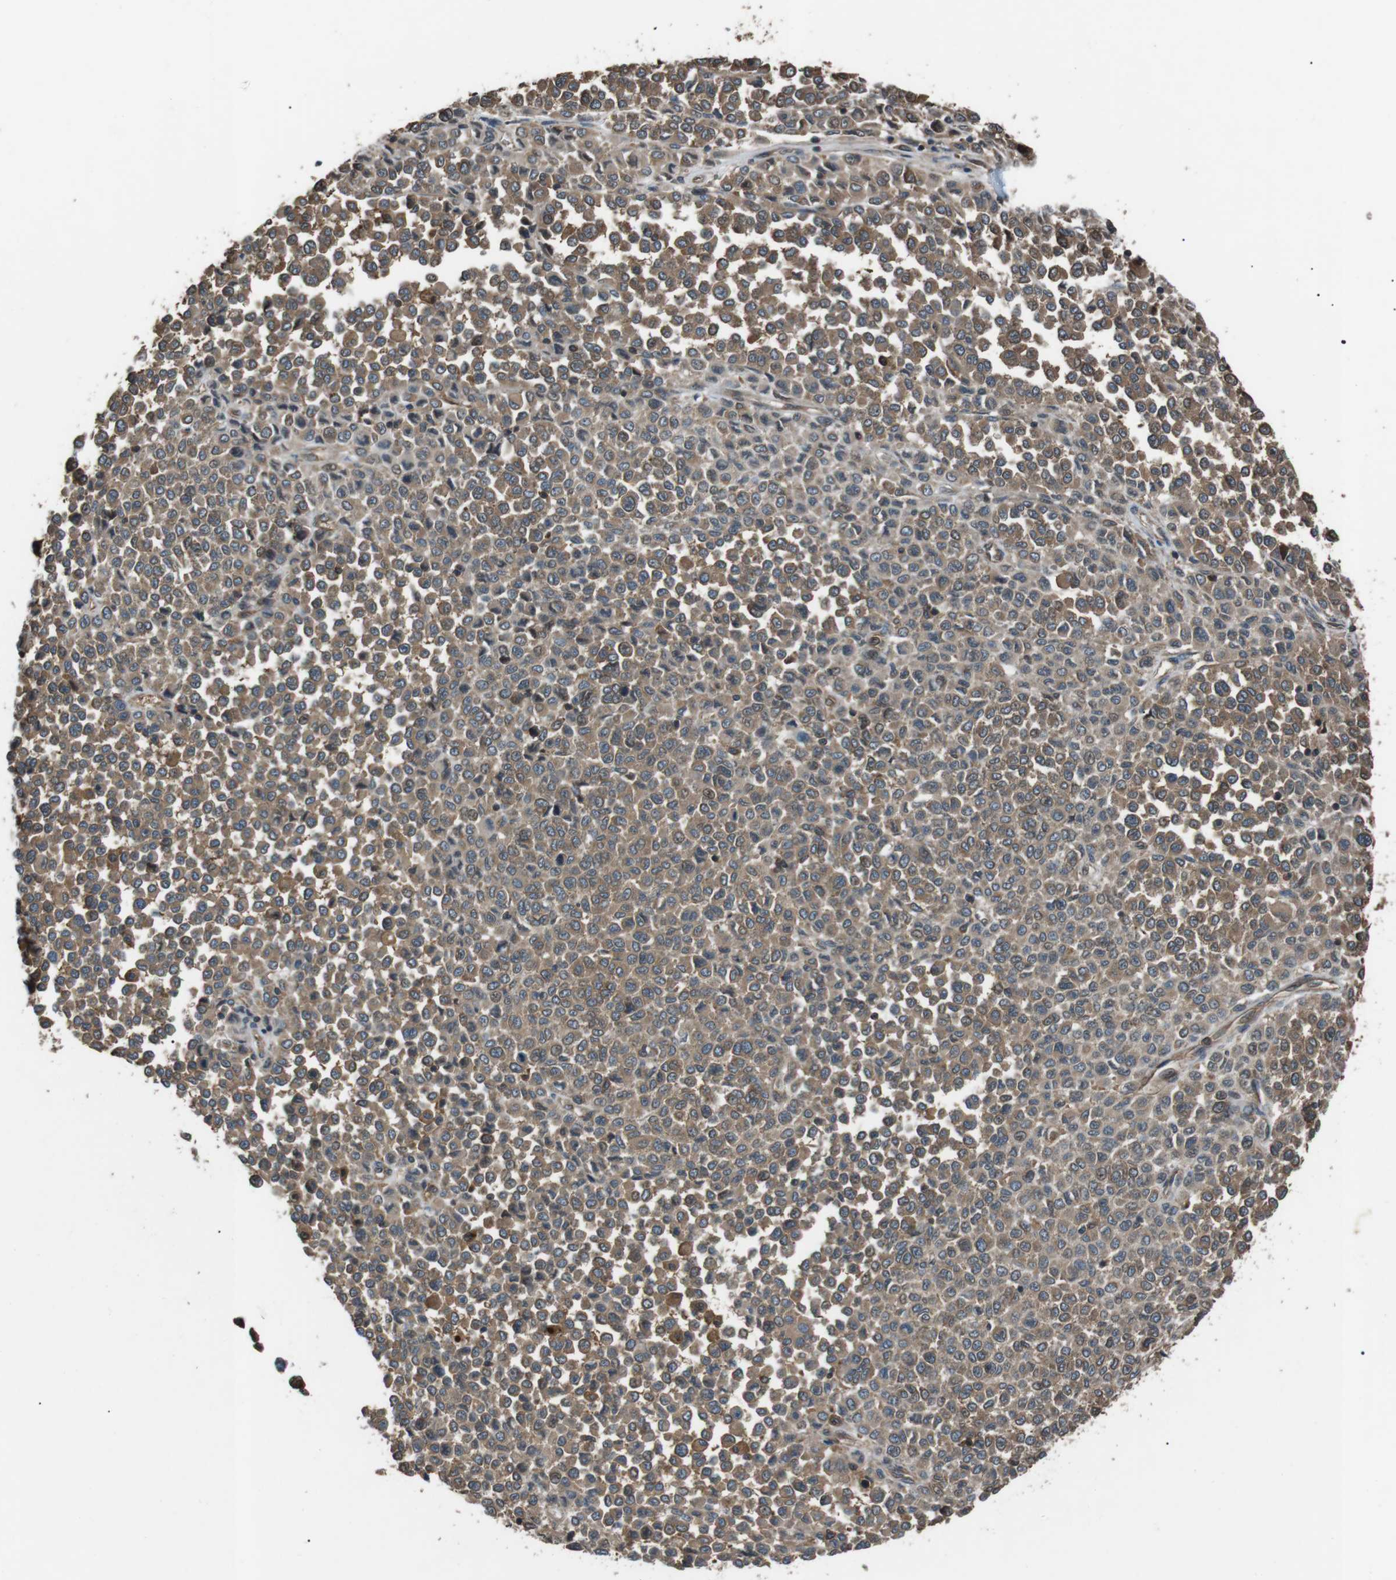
{"staining": {"intensity": "moderate", "quantity": ">75%", "location": "cytoplasmic/membranous"}, "tissue": "melanoma", "cell_type": "Tumor cells", "image_type": "cancer", "snomed": [{"axis": "morphology", "description": "Malignant melanoma, Metastatic site"}, {"axis": "topography", "description": "Pancreas"}], "caption": "Immunohistochemistry (IHC) of melanoma exhibits medium levels of moderate cytoplasmic/membranous expression in approximately >75% of tumor cells.", "gene": "GPR161", "patient": {"sex": "female", "age": 30}}